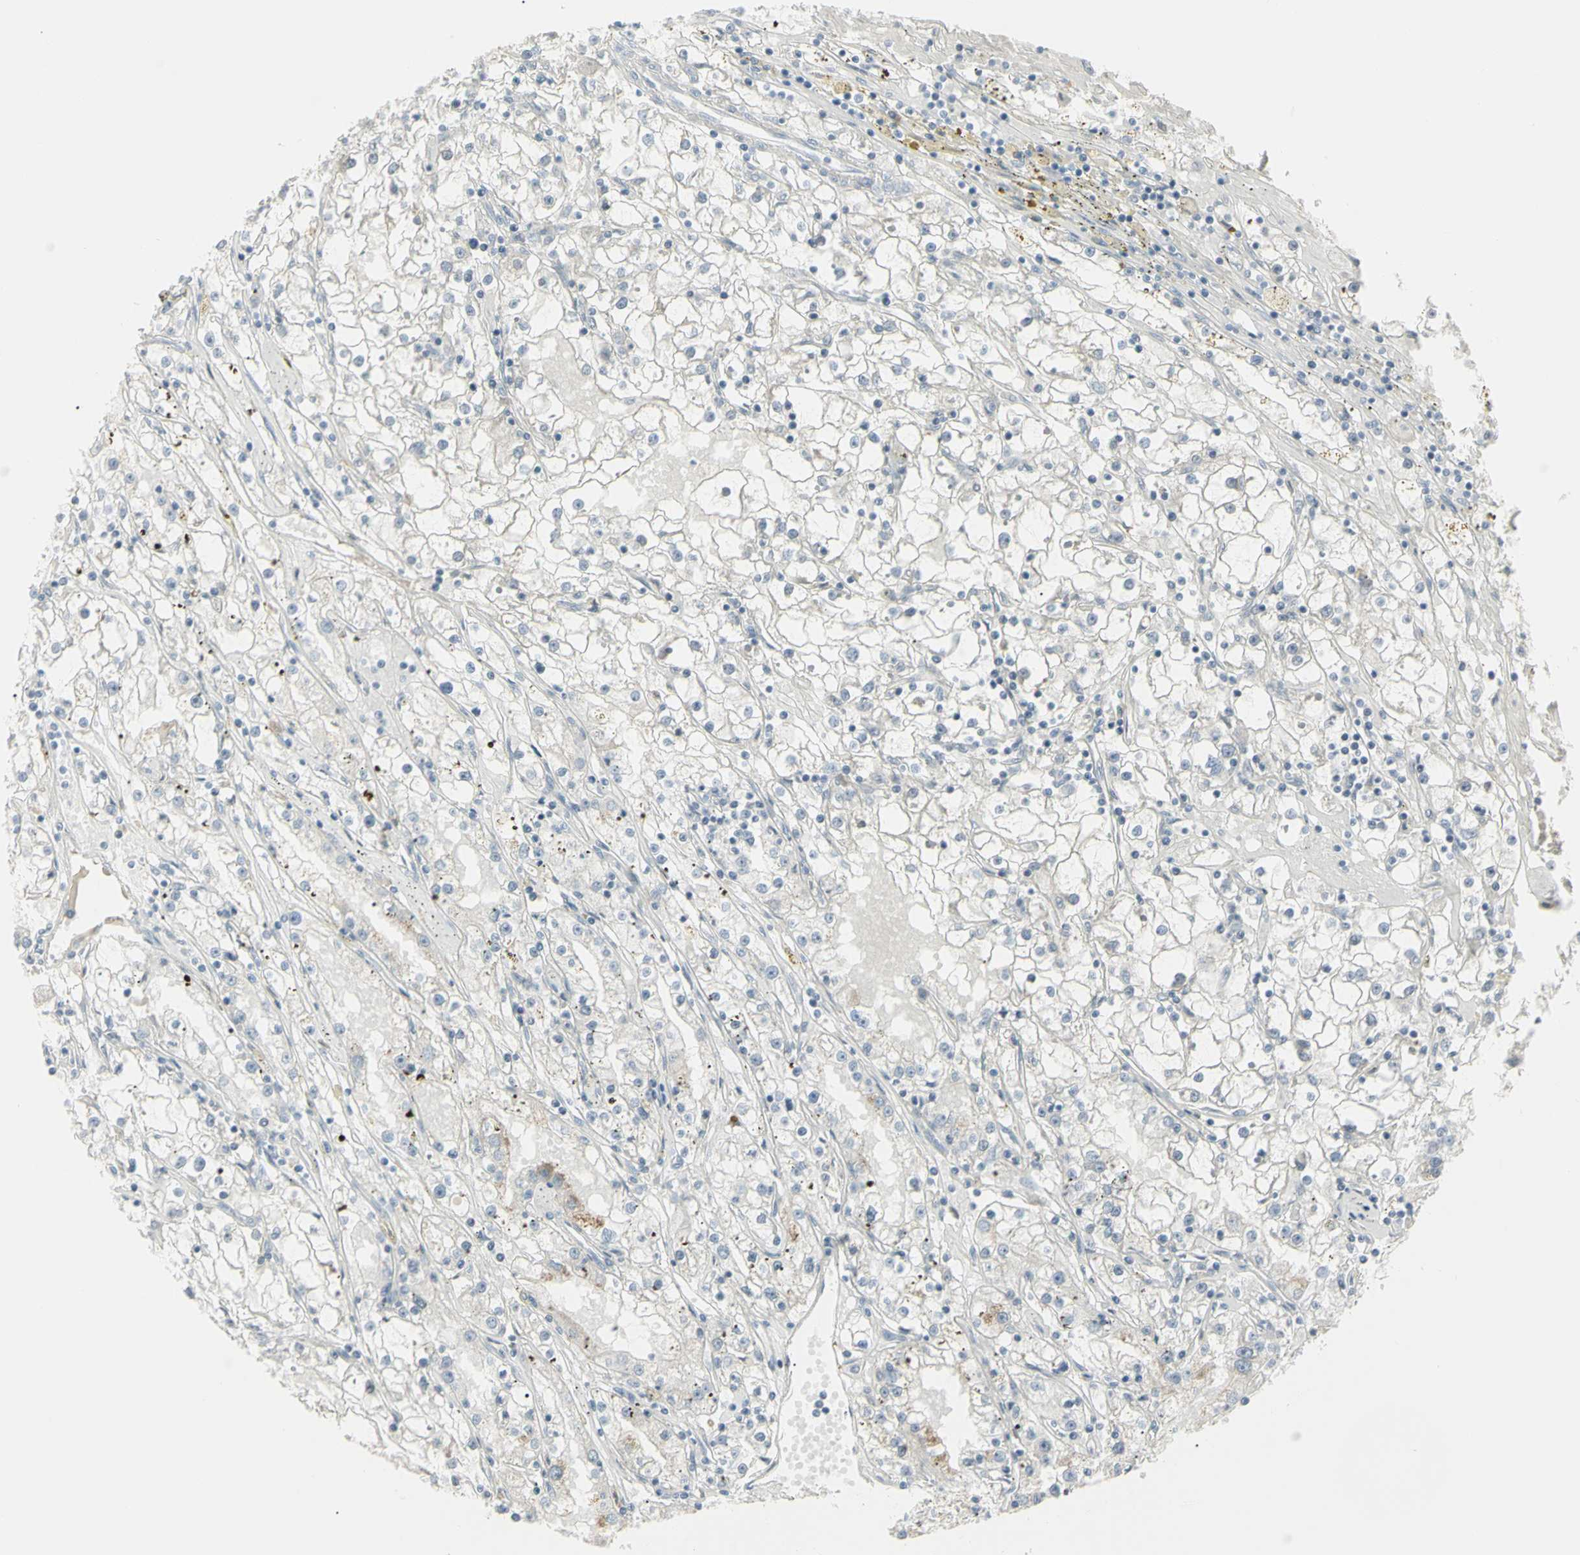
{"staining": {"intensity": "negative", "quantity": "none", "location": "none"}, "tissue": "renal cancer", "cell_type": "Tumor cells", "image_type": "cancer", "snomed": [{"axis": "morphology", "description": "Adenocarcinoma, NOS"}, {"axis": "topography", "description": "Kidney"}], "caption": "Adenocarcinoma (renal) was stained to show a protein in brown. There is no significant staining in tumor cells.", "gene": "PIP", "patient": {"sex": "male", "age": 56}}